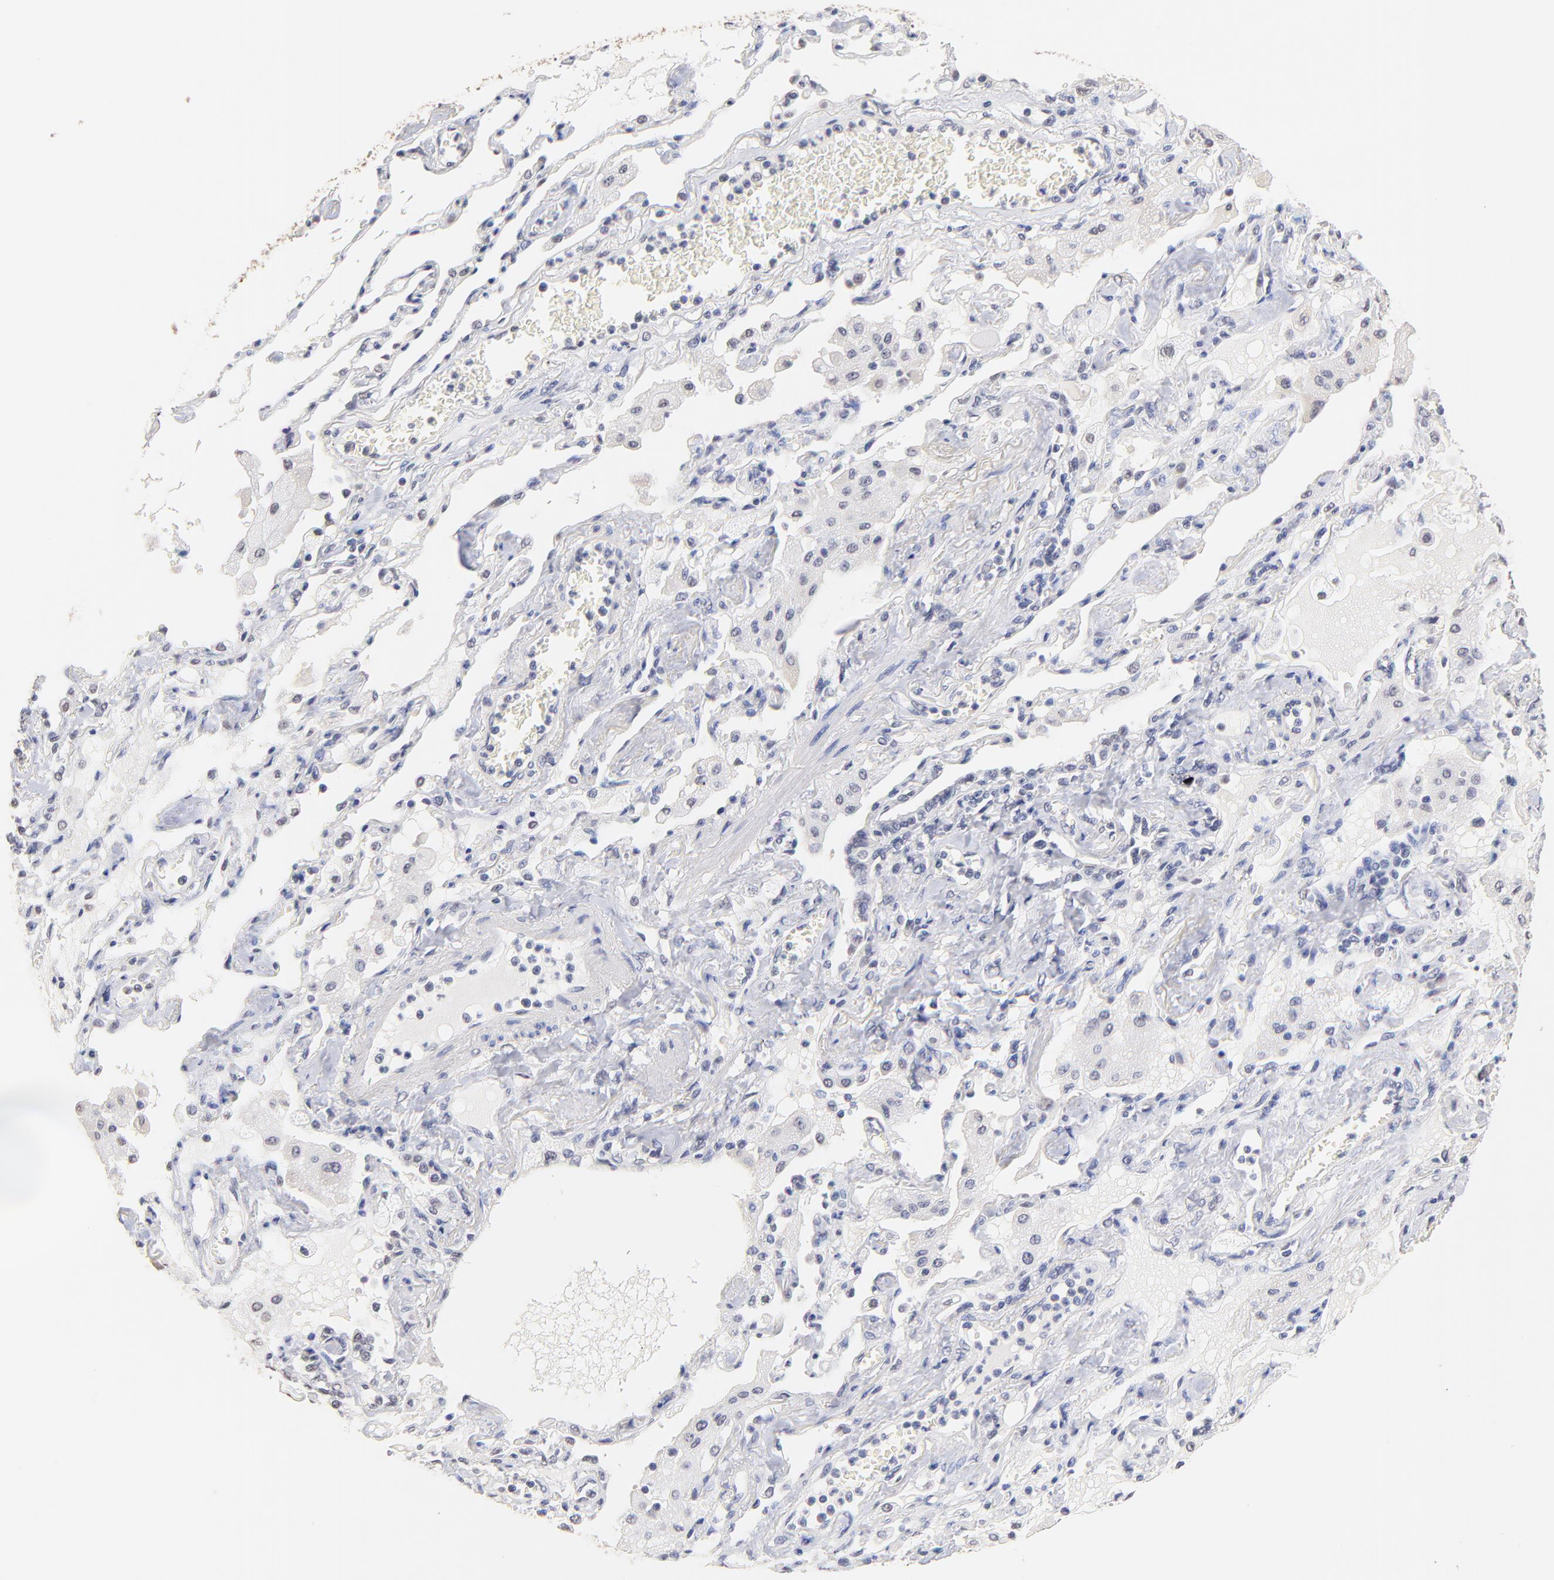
{"staining": {"intensity": "negative", "quantity": "none", "location": "none"}, "tissue": "lung cancer", "cell_type": "Tumor cells", "image_type": "cancer", "snomed": [{"axis": "morphology", "description": "Squamous cell carcinoma, NOS"}, {"axis": "topography", "description": "Lung"}], "caption": "Tumor cells show no significant protein expression in lung cancer (squamous cell carcinoma). The staining is performed using DAB brown chromogen with nuclei counter-stained in using hematoxylin.", "gene": "RIBC2", "patient": {"sex": "female", "age": 76}}